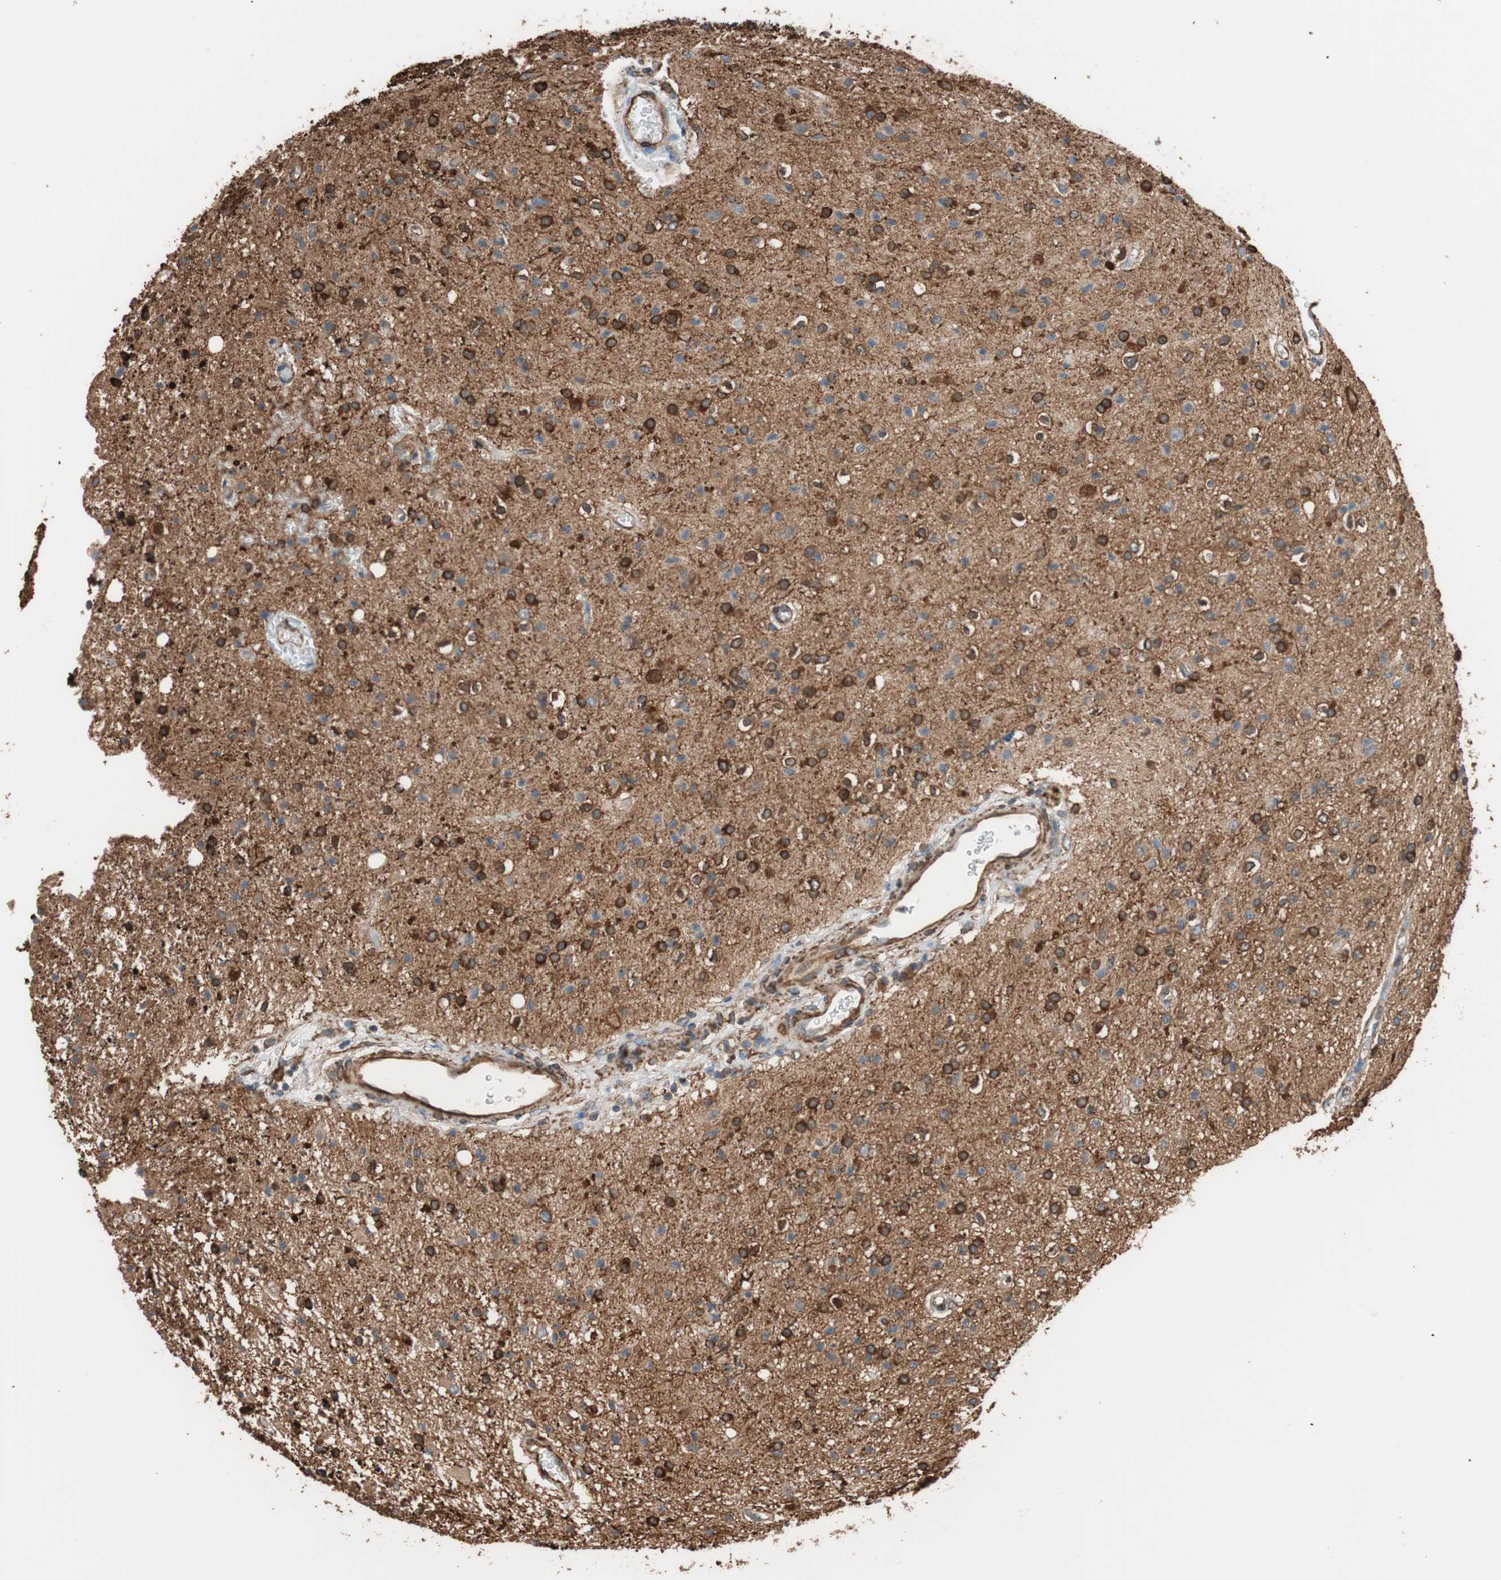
{"staining": {"intensity": "strong", "quantity": ">75%", "location": "cytoplasmic/membranous"}, "tissue": "glioma", "cell_type": "Tumor cells", "image_type": "cancer", "snomed": [{"axis": "morphology", "description": "Glioma, malignant, High grade"}, {"axis": "topography", "description": "Brain"}], "caption": "Human glioma stained with a brown dye demonstrates strong cytoplasmic/membranous positive staining in about >75% of tumor cells.", "gene": "GPSM2", "patient": {"sex": "male", "age": 47}}